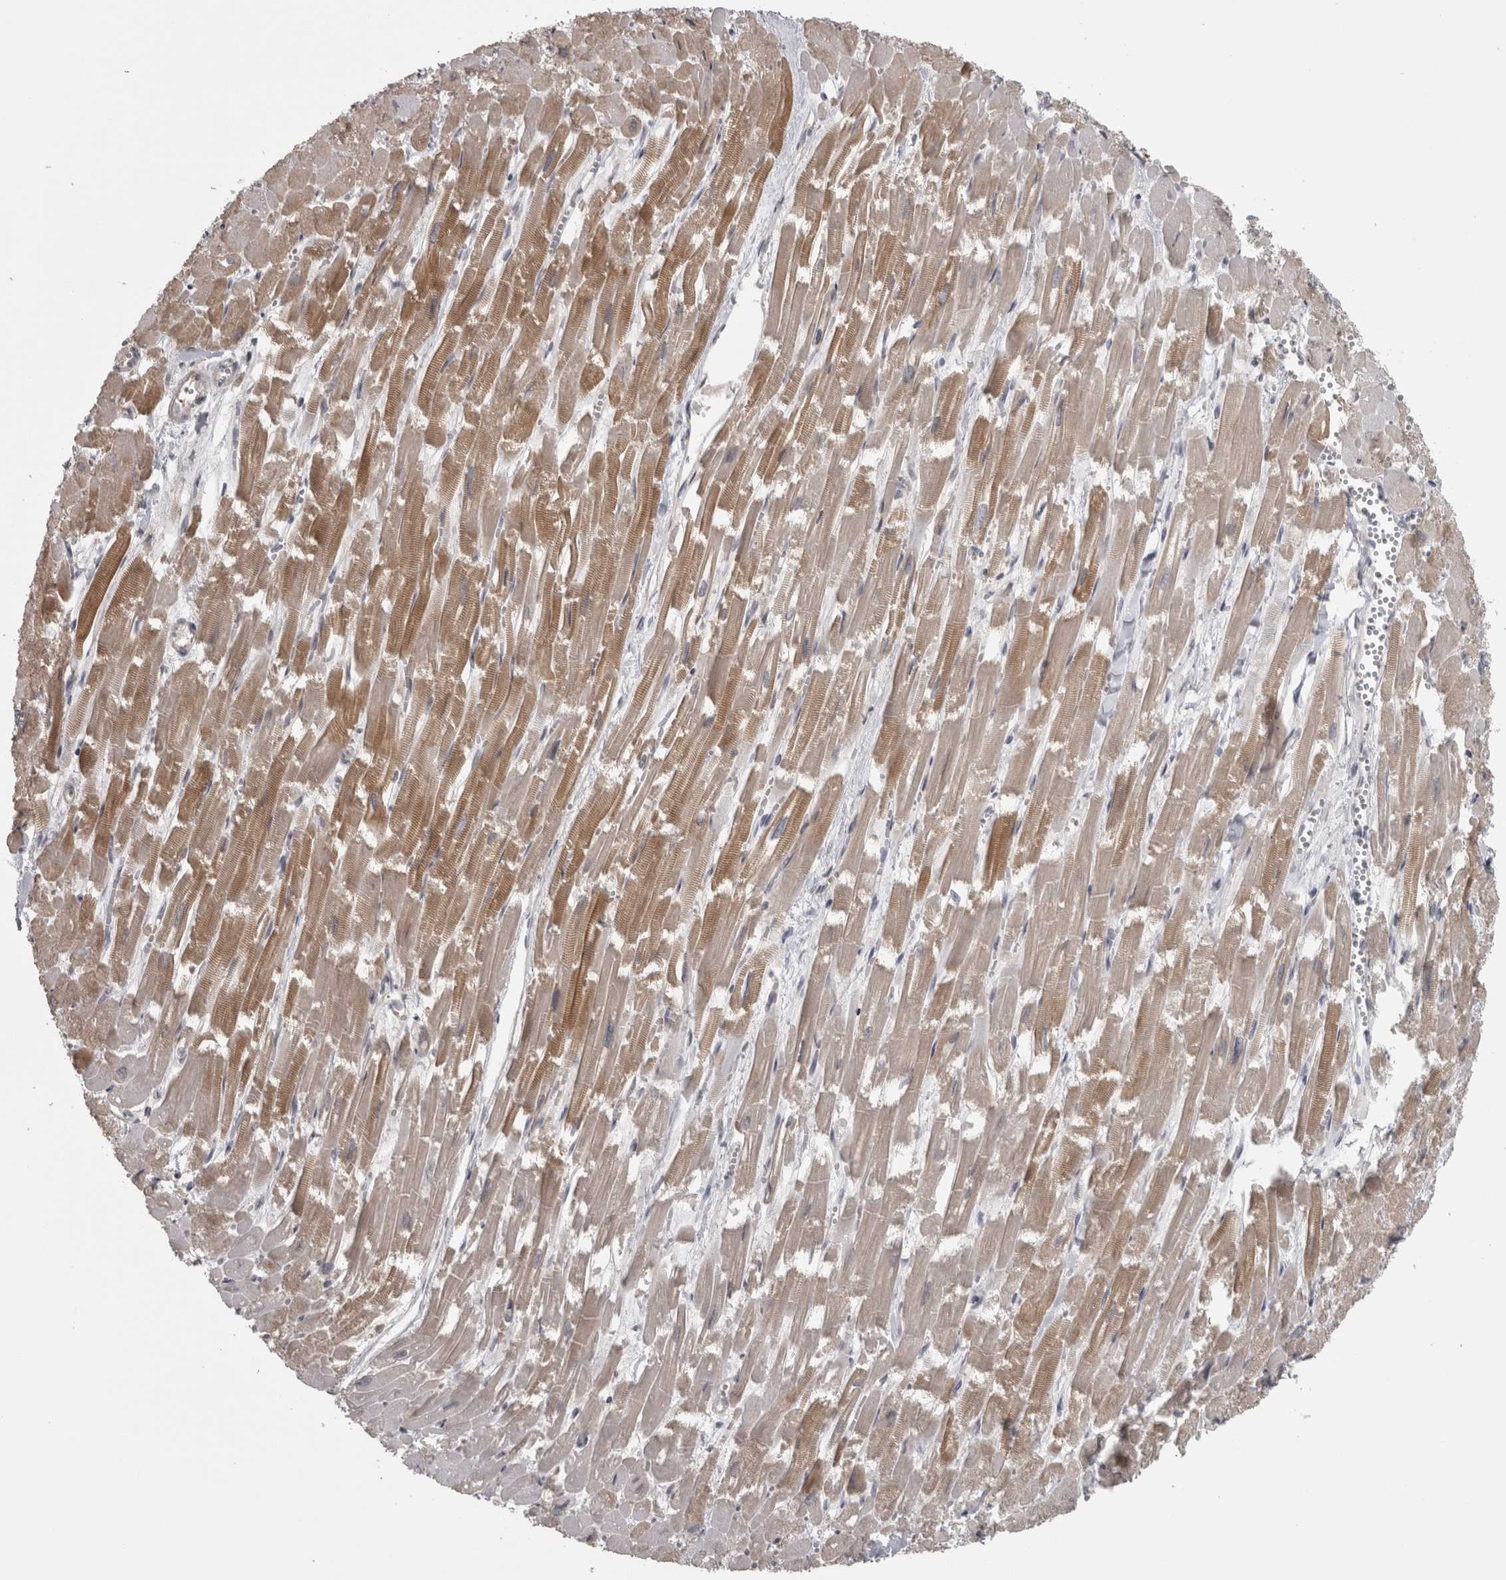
{"staining": {"intensity": "moderate", "quantity": ">75%", "location": "cytoplasmic/membranous"}, "tissue": "heart muscle", "cell_type": "Cardiomyocytes", "image_type": "normal", "snomed": [{"axis": "morphology", "description": "Normal tissue, NOS"}, {"axis": "topography", "description": "Heart"}], "caption": "An image showing moderate cytoplasmic/membranous positivity in about >75% of cardiomyocytes in benign heart muscle, as visualized by brown immunohistochemical staining.", "gene": "PPP1R12B", "patient": {"sex": "male", "age": 54}}